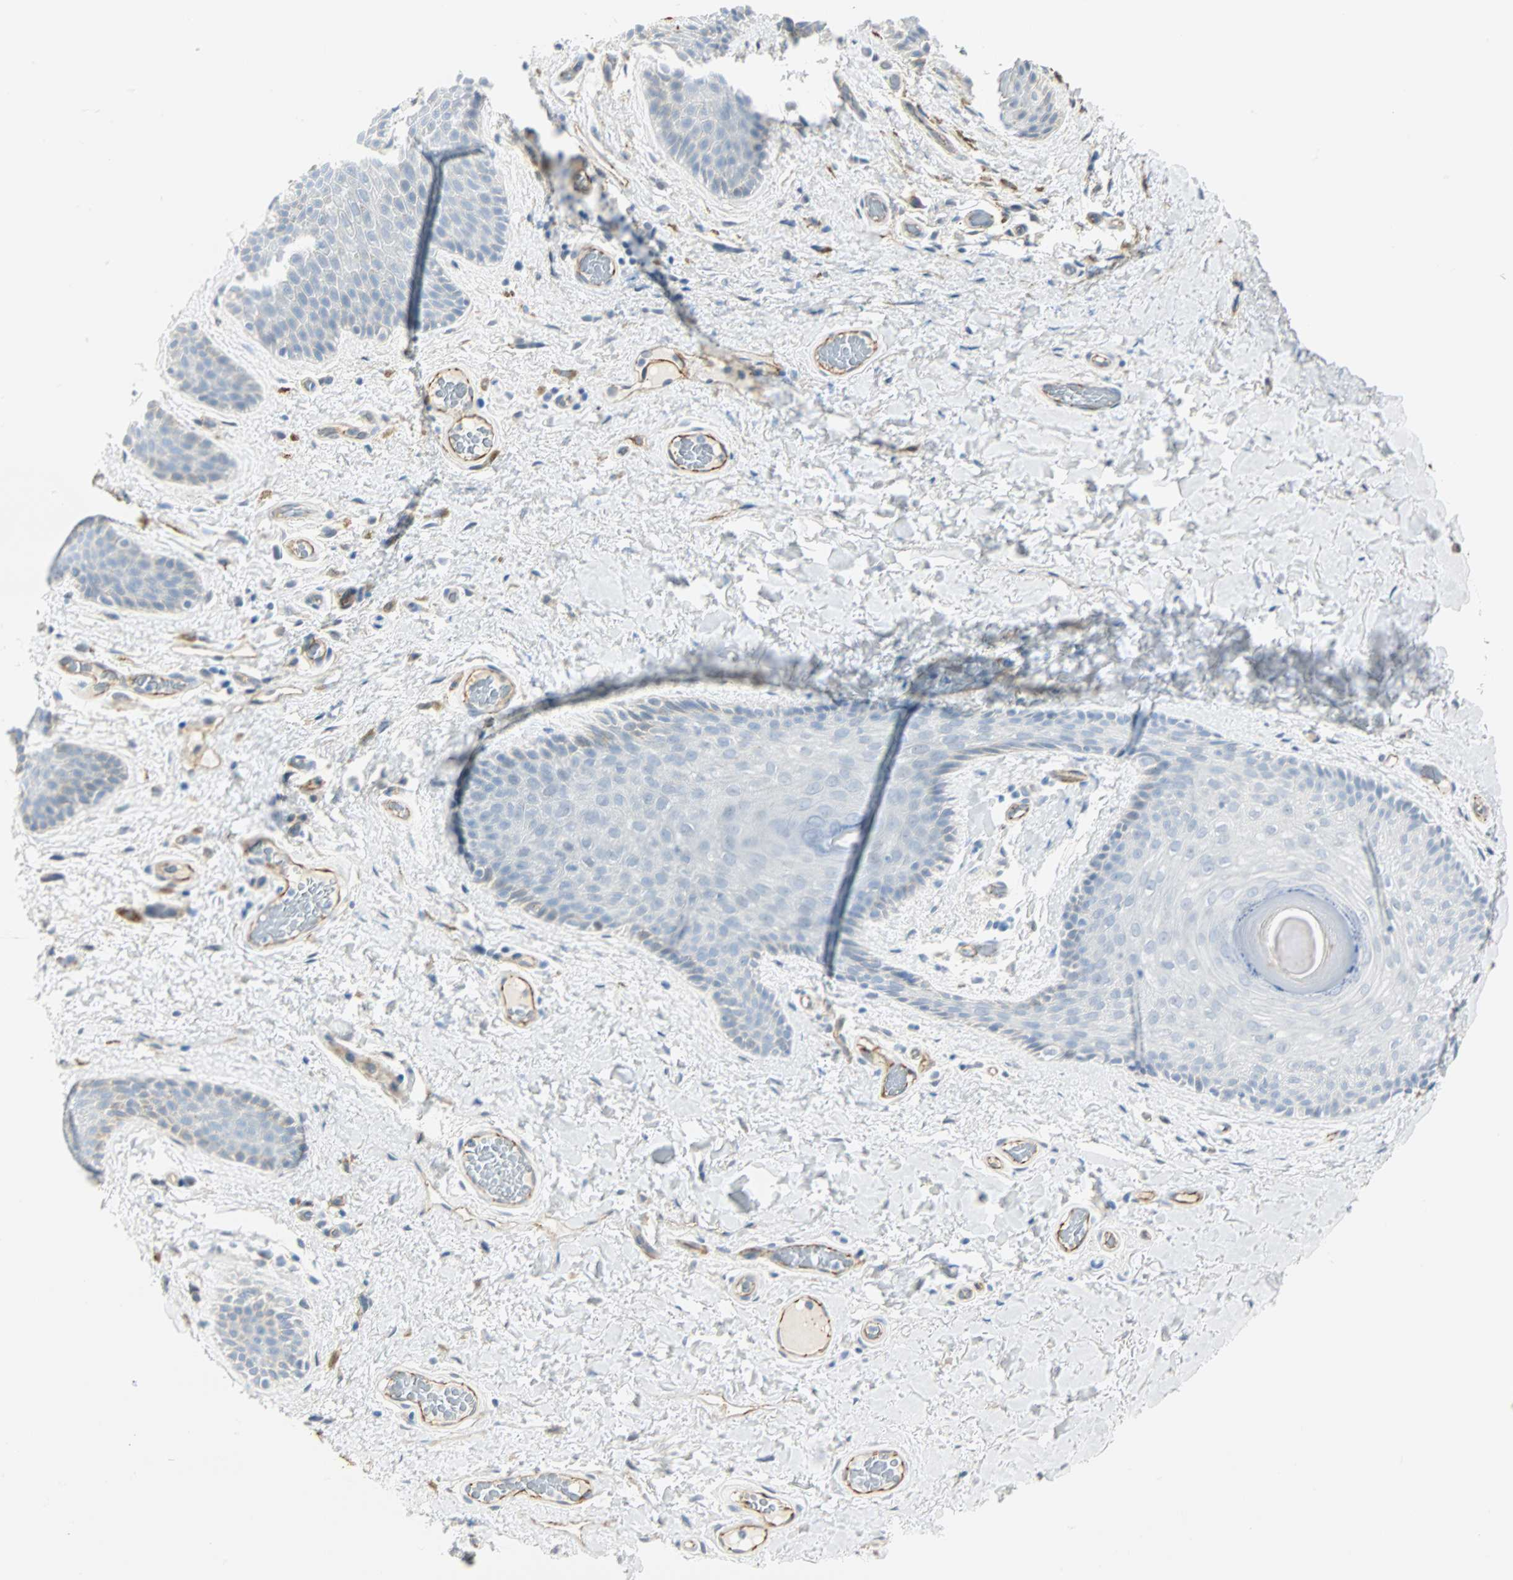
{"staining": {"intensity": "weak", "quantity": "<25%", "location": "cytoplasmic/membranous"}, "tissue": "skin", "cell_type": "Epidermal cells", "image_type": "normal", "snomed": [{"axis": "morphology", "description": "Normal tissue, NOS"}, {"axis": "topography", "description": "Anal"}], "caption": "Immunohistochemistry (IHC) micrograph of benign skin: skin stained with DAB (3,3'-diaminobenzidine) shows no significant protein positivity in epidermal cells. Nuclei are stained in blue.", "gene": "VPS9D1", "patient": {"sex": "male", "age": 74}}